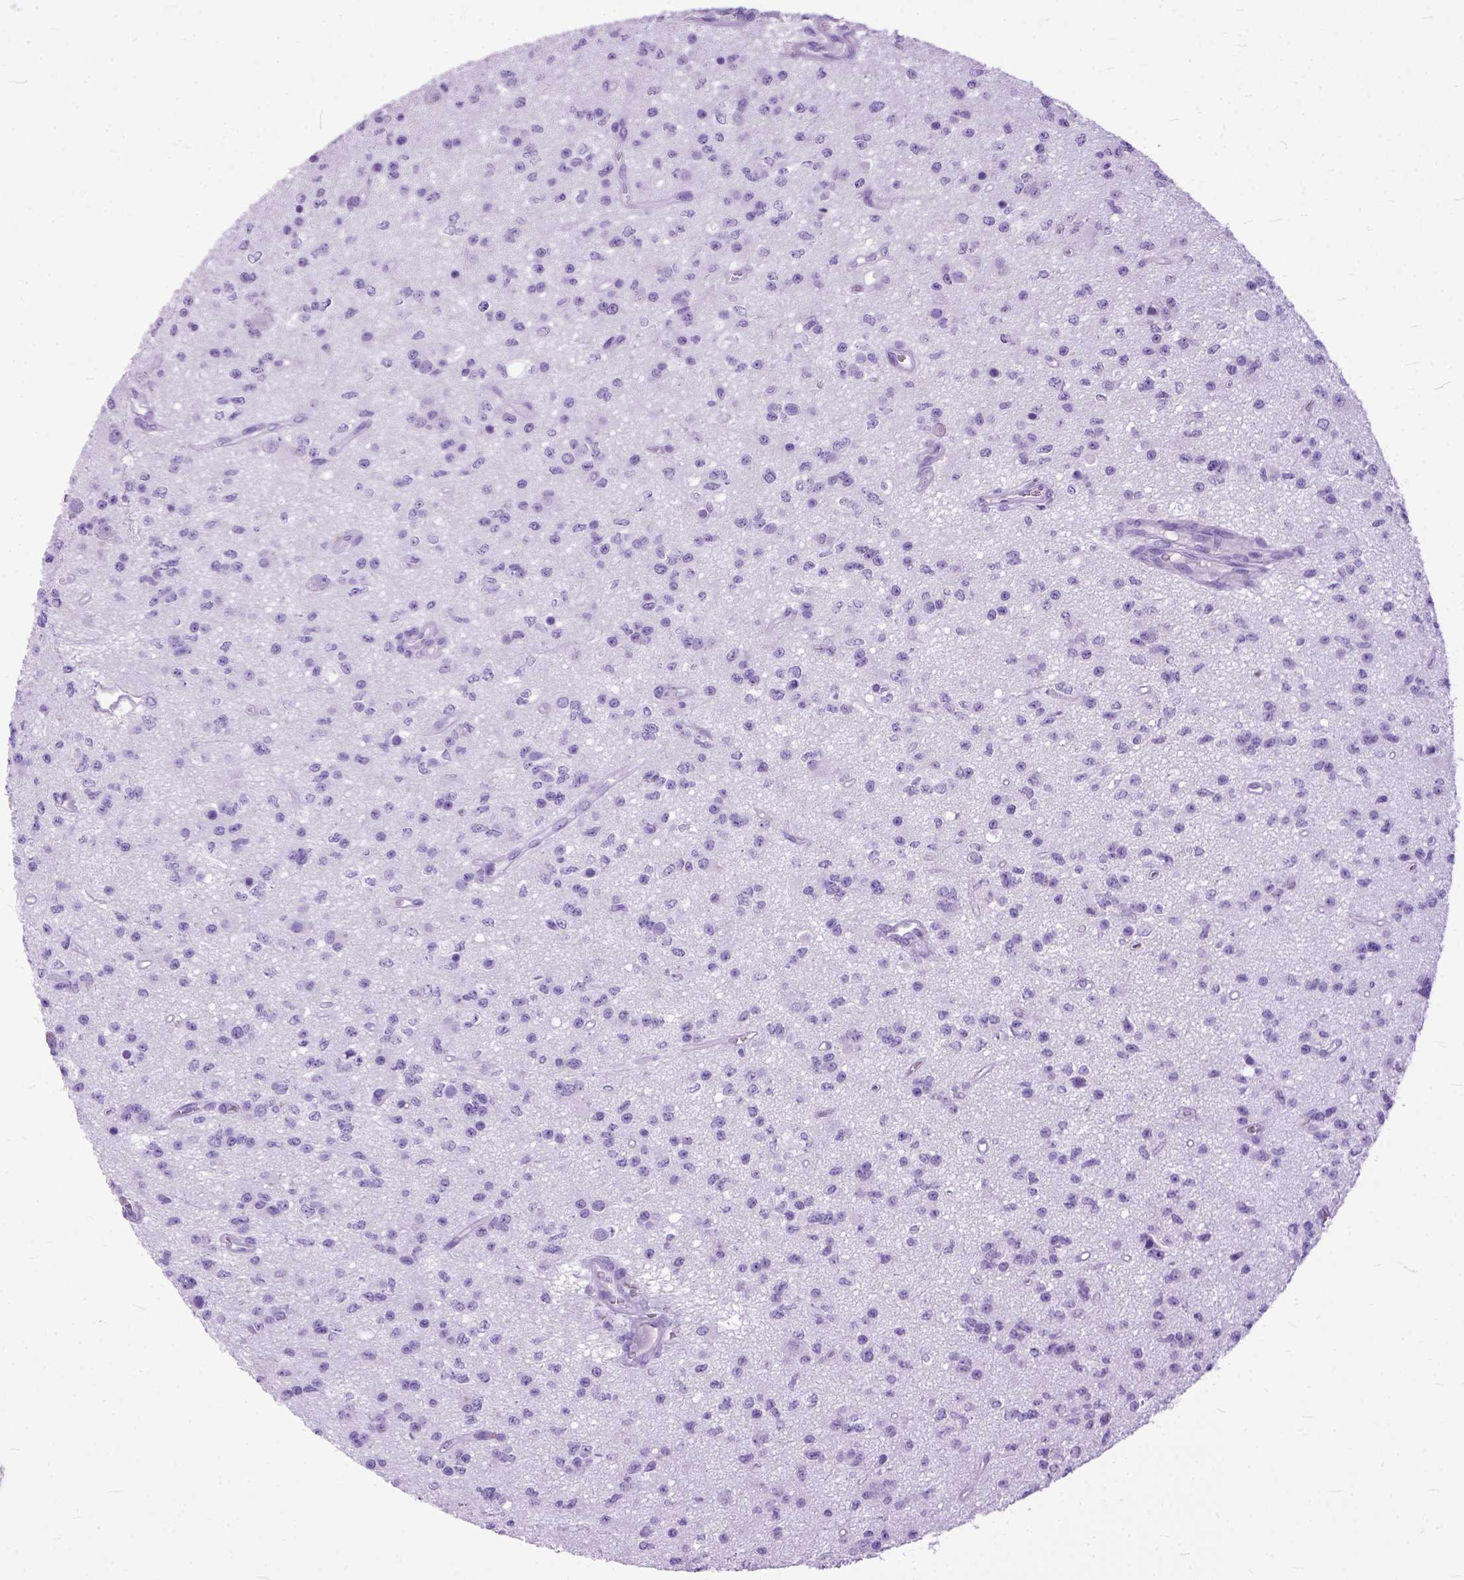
{"staining": {"intensity": "negative", "quantity": "none", "location": "none"}, "tissue": "glioma", "cell_type": "Tumor cells", "image_type": "cancer", "snomed": [{"axis": "morphology", "description": "Glioma, malignant, Low grade"}, {"axis": "topography", "description": "Brain"}], "caption": "Immunohistochemistry (IHC) of human malignant glioma (low-grade) shows no positivity in tumor cells. Nuclei are stained in blue.", "gene": "GNGT1", "patient": {"sex": "female", "age": 45}}